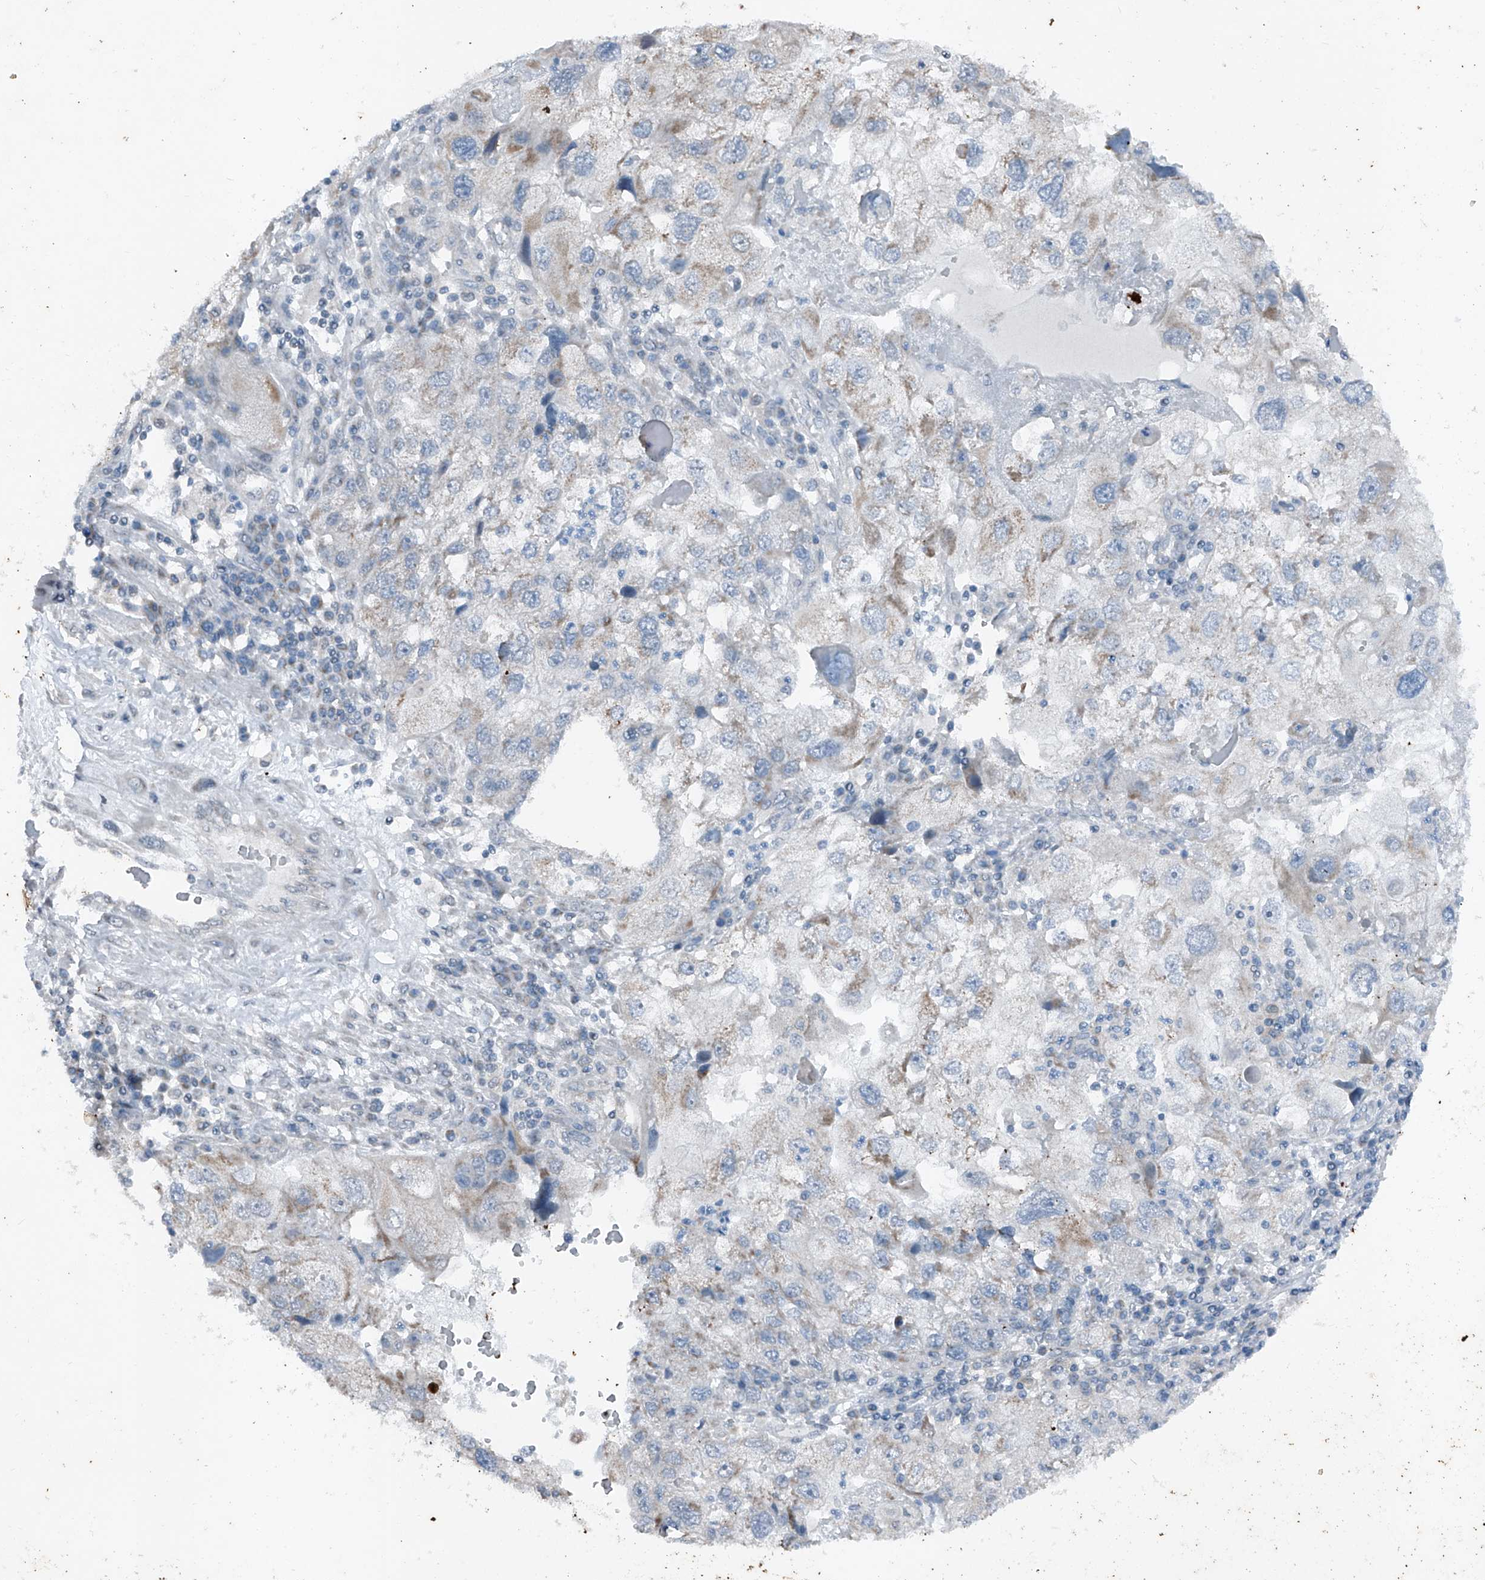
{"staining": {"intensity": "negative", "quantity": "none", "location": "none"}, "tissue": "endometrial cancer", "cell_type": "Tumor cells", "image_type": "cancer", "snomed": [{"axis": "morphology", "description": "Adenocarcinoma, NOS"}, {"axis": "topography", "description": "Endometrium"}], "caption": "The histopathology image exhibits no staining of tumor cells in endometrial cancer (adenocarcinoma). (DAB IHC, high magnification).", "gene": "DYRK1B", "patient": {"sex": "female", "age": 49}}